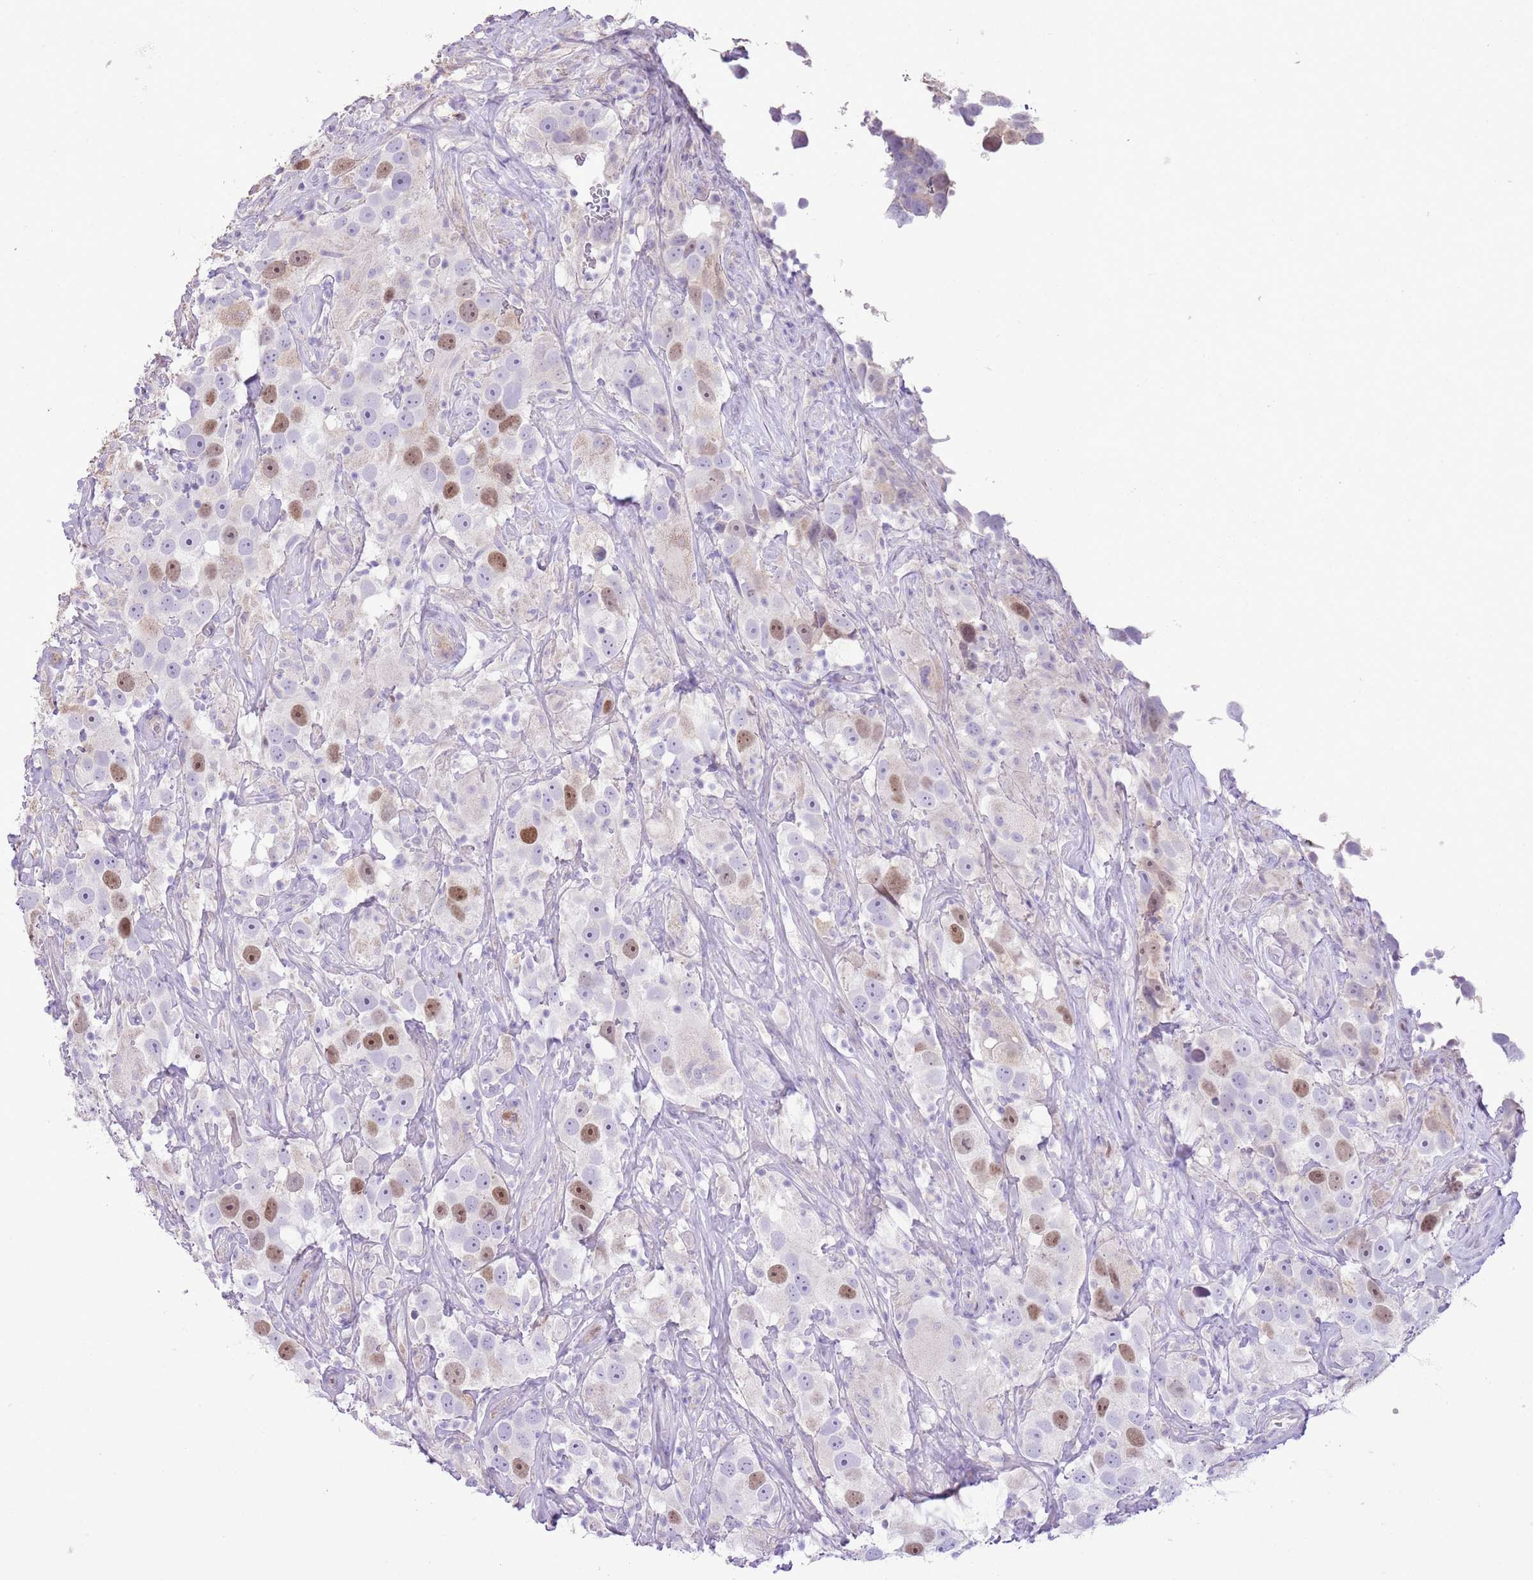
{"staining": {"intensity": "moderate", "quantity": "25%-75%", "location": "nuclear"}, "tissue": "testis cancer", "cell_type": "Tumor cells", "image_type": "cancer", "snomed": [{"axis": "morphology", "description": "Seminoma, NOS"}, {"axis": "topography", "description": "Testis"}], "caption": "DAB (3,3'-diaminobenzidine) immunohistochemical staining of human testis cancer displays moderate nuclear protein positivity in about 25%-75% of tumor cells. (Stains: DAB (3,3'-diaminobenzidine) in brown, nuclei in blue, Microscopy: brightfield microscopy at high magnification).", "gene": "GMNN", "patient": {"sex": "male", "age": 49}}